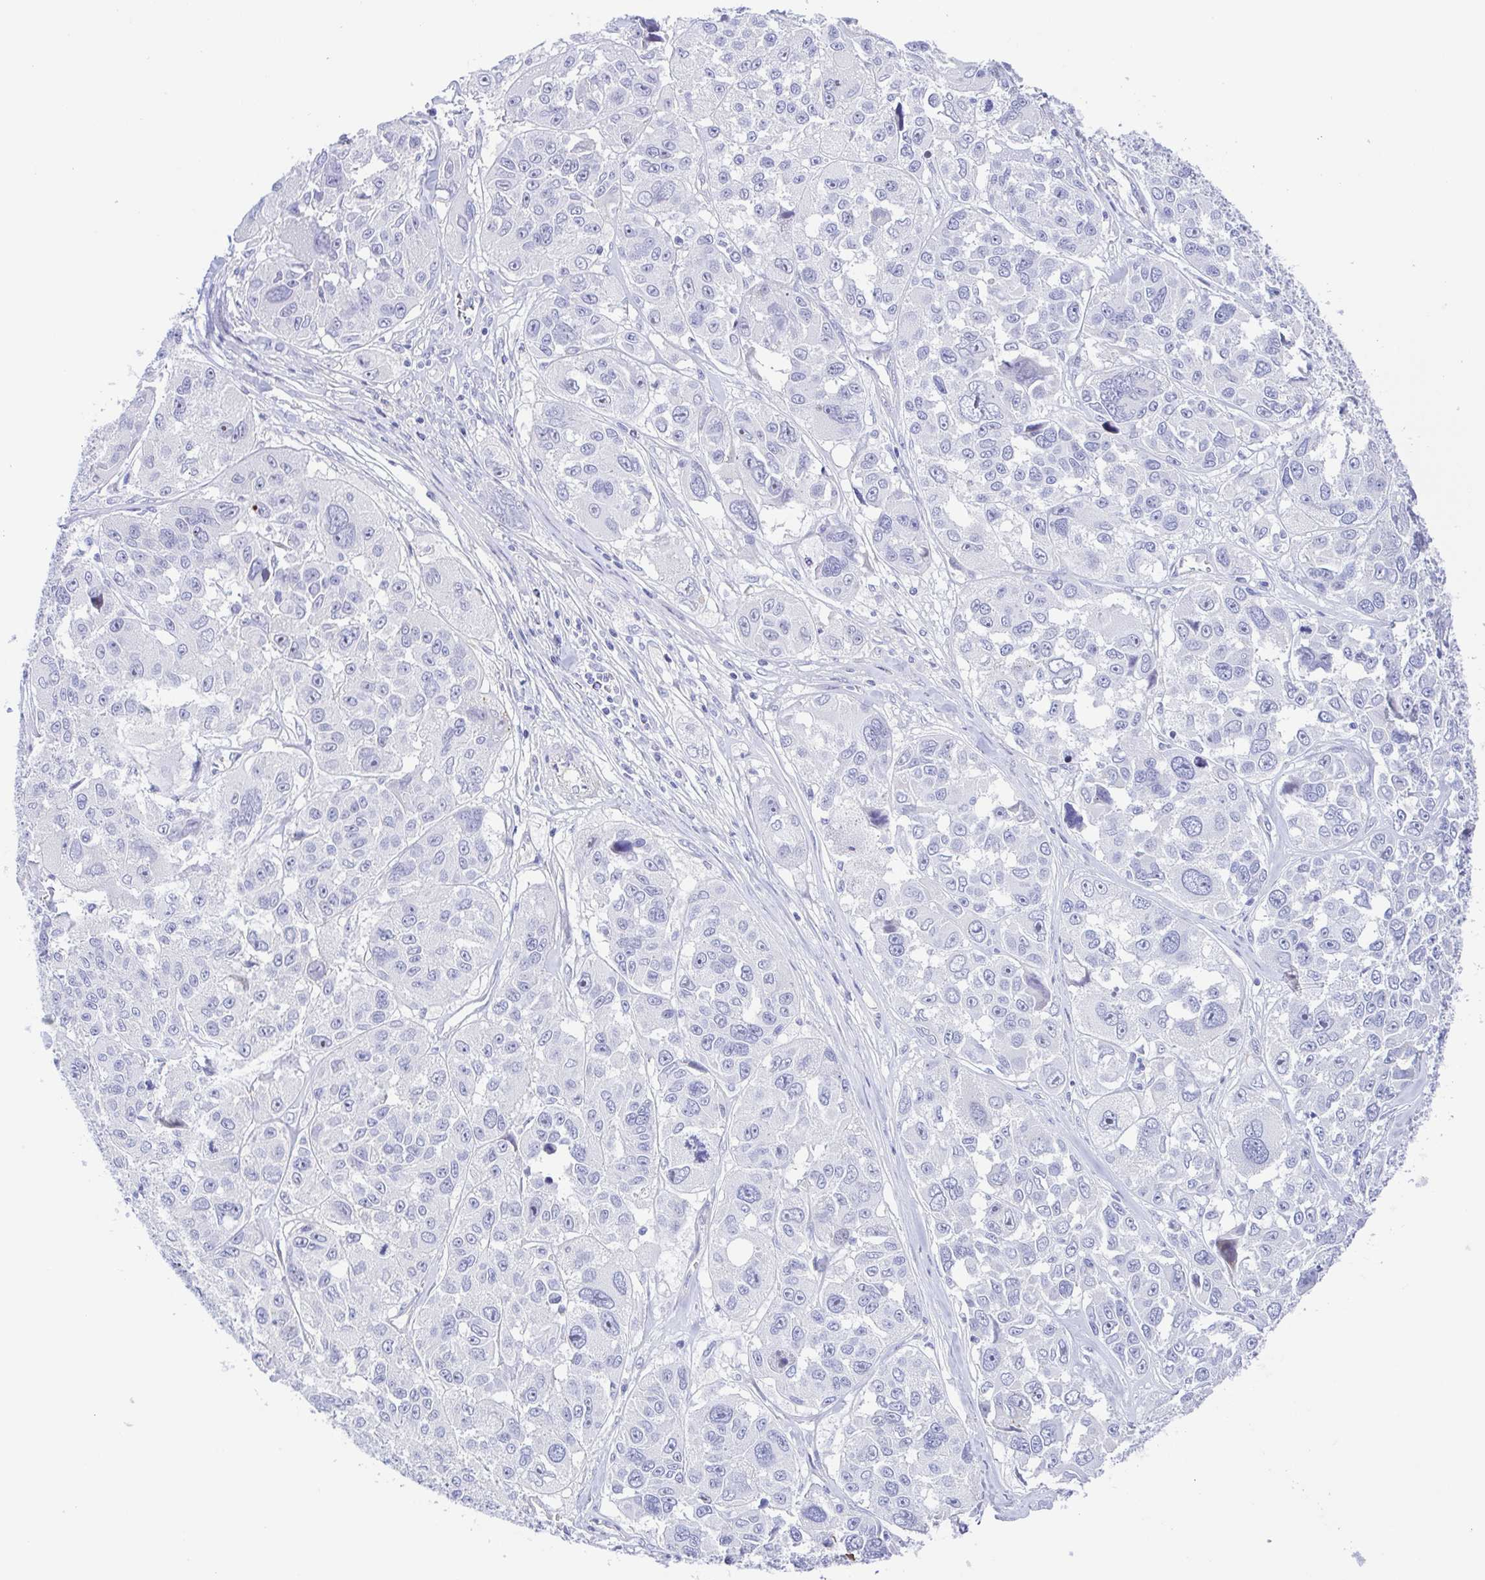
{"staining": {"intensity": "negative", "quantity": "none", "location": "none"}, "tissue": "melanoma", "cell_type": "Tumor cells", "image_type": "cancer", "snomed": [{"axis": "morphology", "description": "Malignant melanoma, NOS"}, {"axis": "topography", "description": "Skin"}], "caption": "Malignant melanoma stained for a protein using IHC shows no expression tumor cells.", "gene": "MUCL3", "patient": {"sex": "female", "age": 66}}